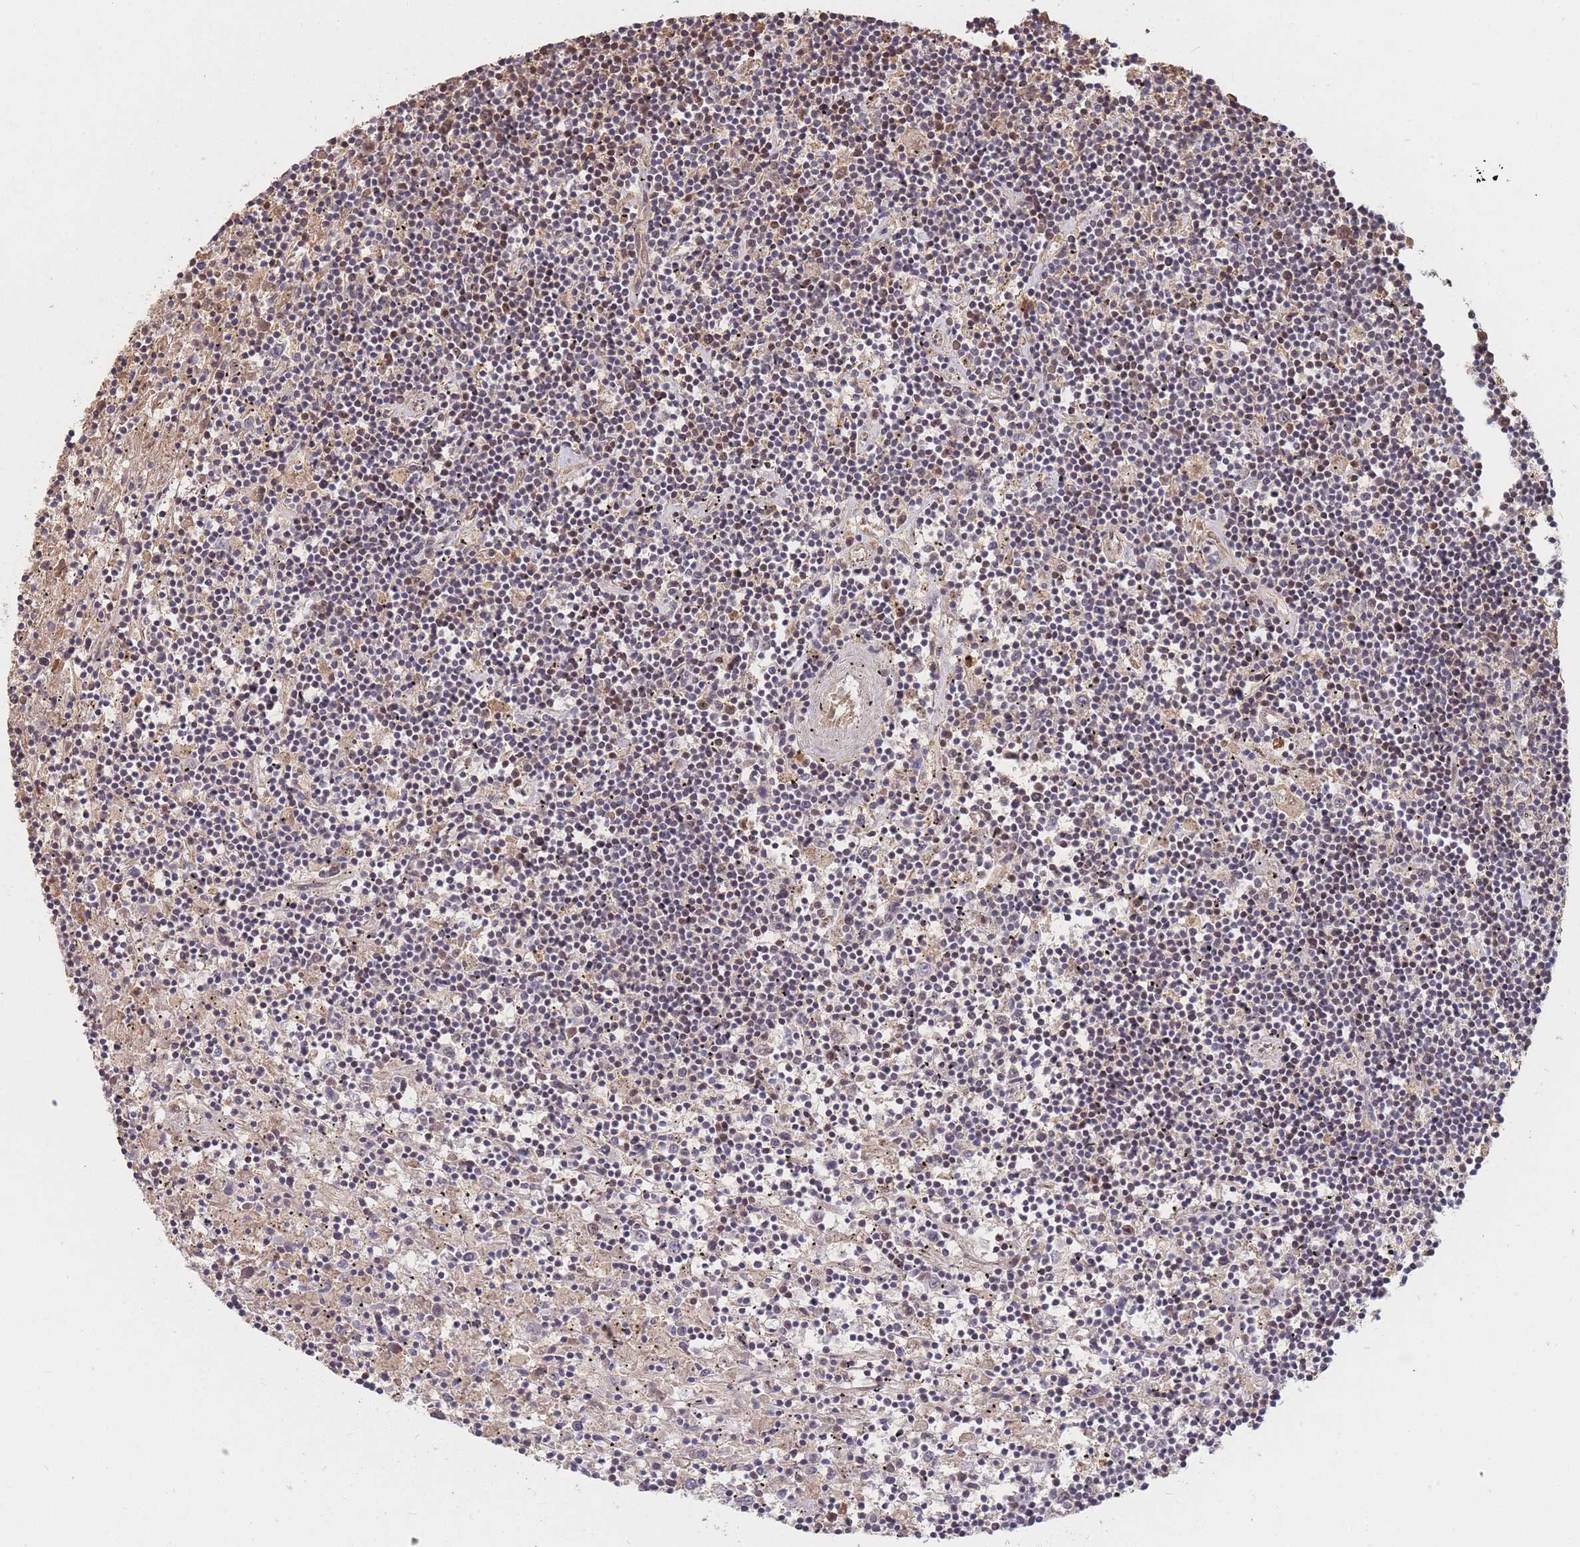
{"staining": {"intensity": "weak", "quantity": "<25%", "location": "cytoplasmic/membranous"}, "tissue": "lymphoma", "cell_type": "Tumor cells", "image_type": "cancer", "snomed": [{"axis": "morphology", "description": "Malignant lymphoma, non-Hodgkin's type, Low grade"}, {"axis": "topography", "description": "Spleen"}], "caption": "A photomicrograph of malignant lymphoma, non-Hodgkin's type (low-grade) stained for a protein reveals no brown staining in tumor cells.", "gene": "PTPMT1", "patient": {"sex": "male", "age": 76}}